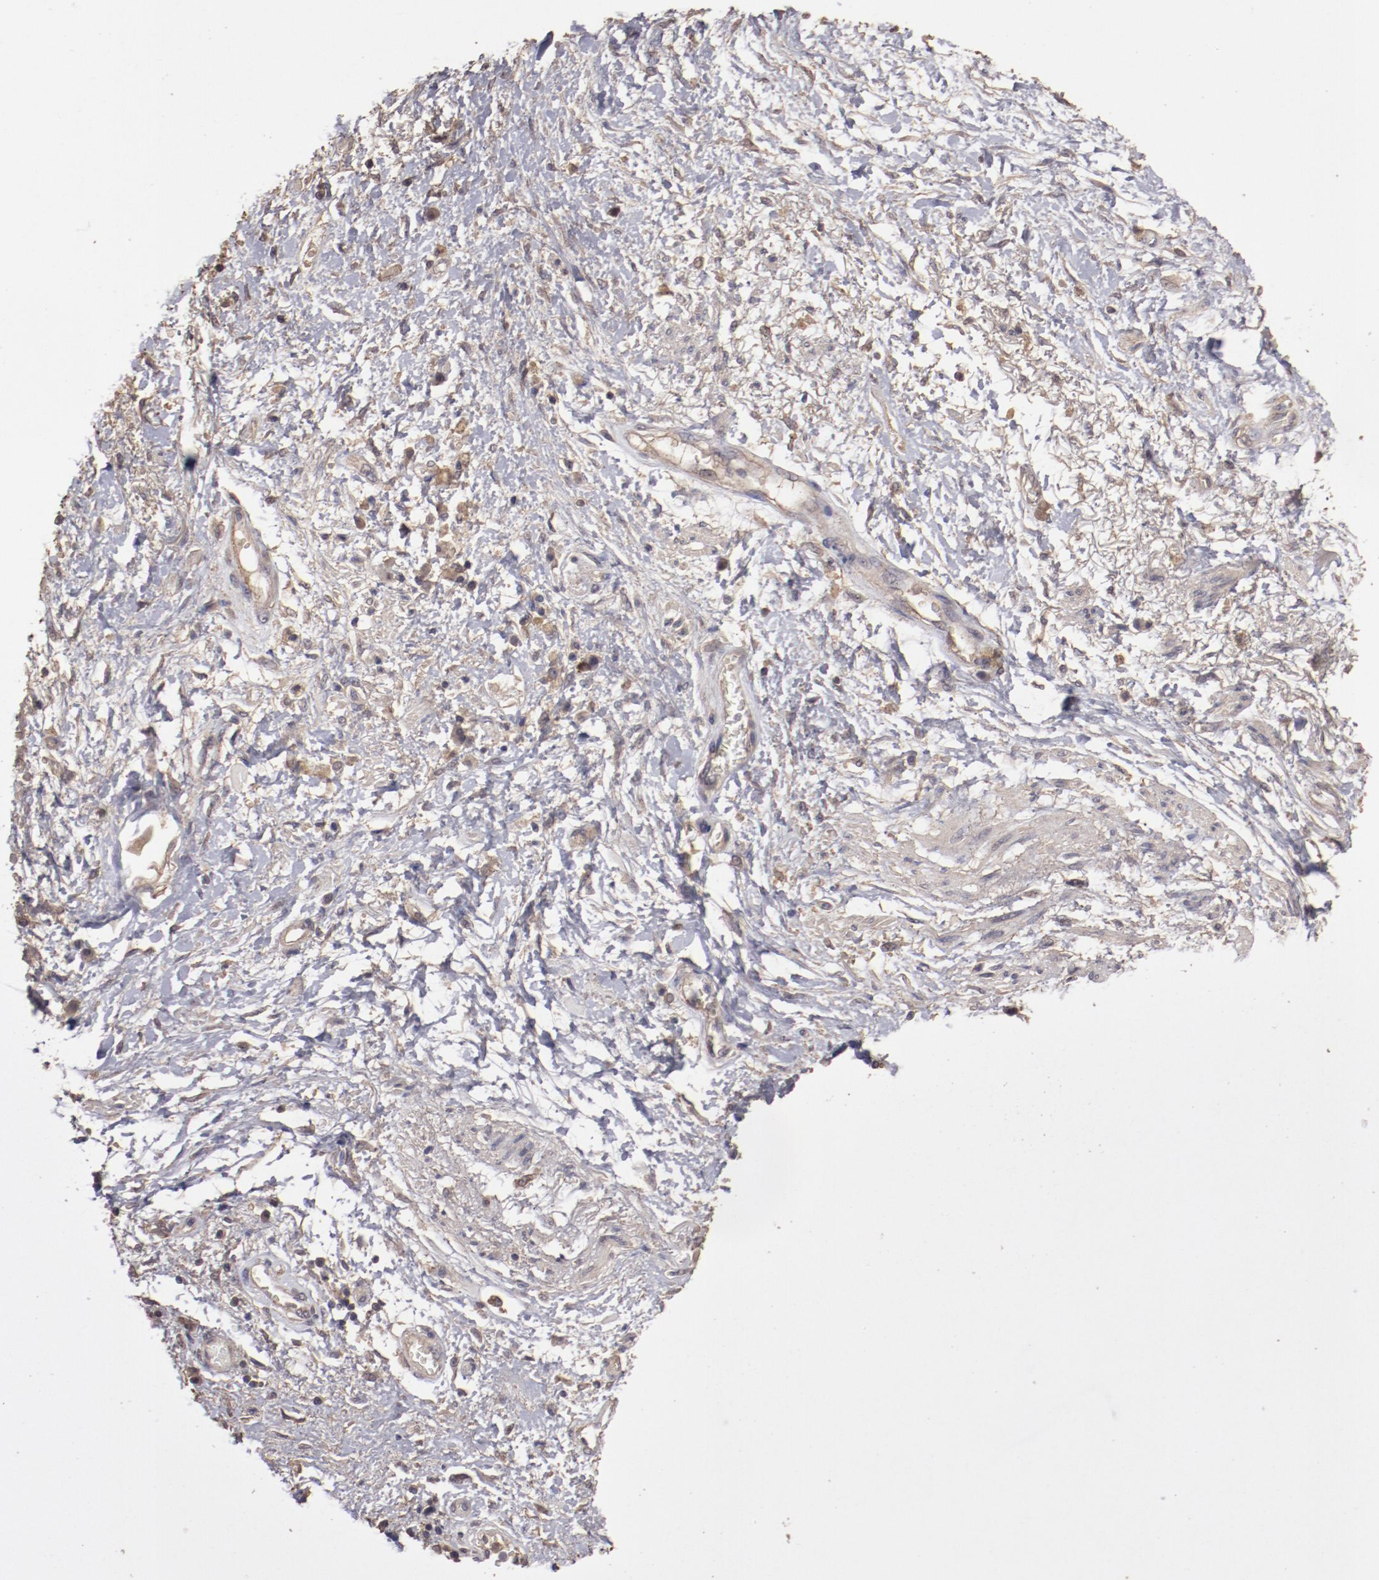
{"staining": {"intensity": "moderate", "quantity": ">75%", "location": "cytoplasmic/membranous,nuclear"}, "tissue": "skin", "cell_type": "Epidermal cells", "image_type": "normal", "snomed": [{"axis": "morphology", "description": "Normal tissue, NOS"}, {"axis": "topography", "description": "Anal"}], "caption": "Immunohistochemical staining of normal human skin displays moderate cytoplasmic/membranous,nuclear protein positivity in about >75% of epidermal cells.", "gene": "FAT1", "patient": {"sex": "female", "age": 46}}